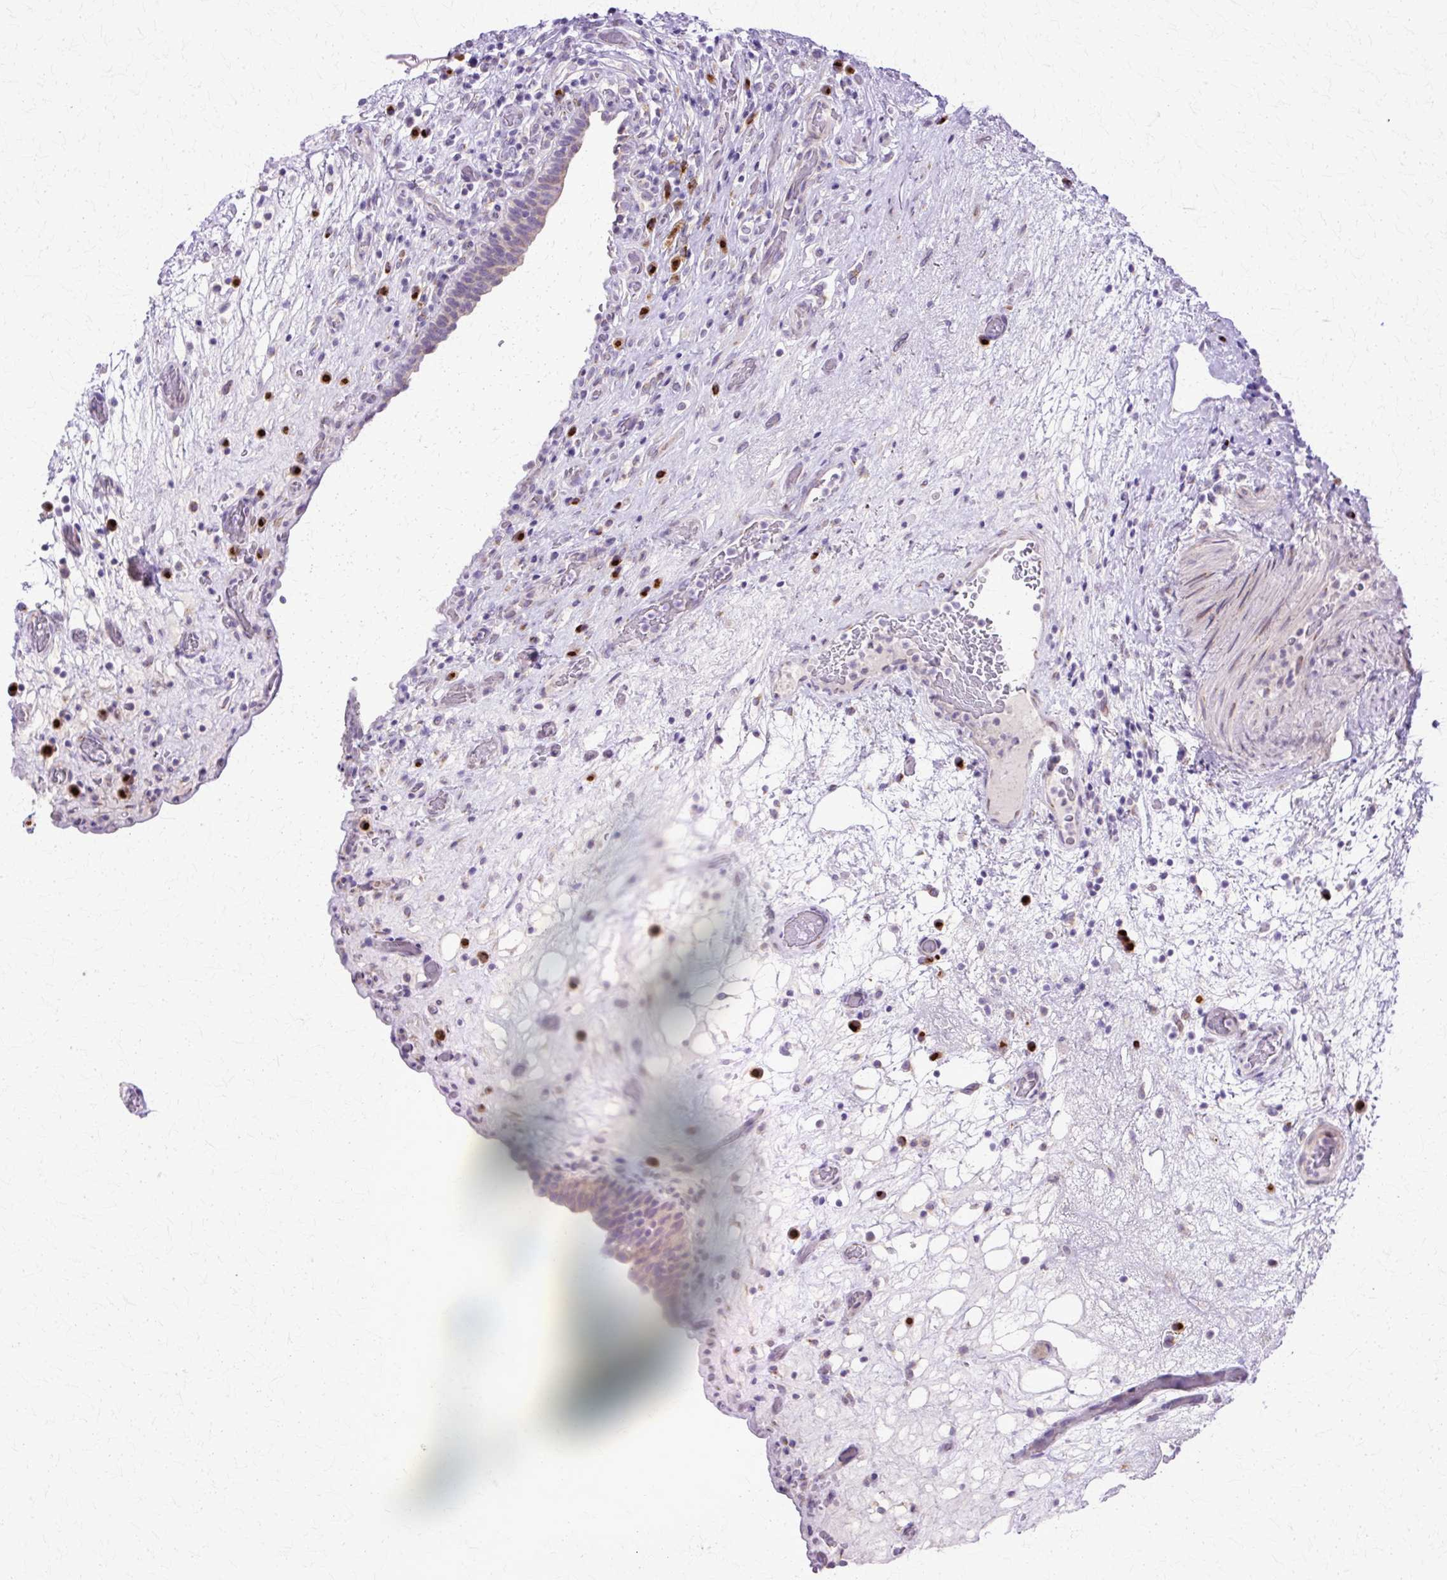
{"staining": {"intensity": "weak", "quantity": "<25%", "location": "cytoplasmic/membranous"}, "tissue": "urinary bladder", "cell_type": "Urothelial cells", "image_type": "normal", "snomed": [{"axis": "morphology", "description": "Normal tissue, NOS"}, {"axis": "topography", "description": "Urinary bladder"}], "caption": "Immunohistochemical staining of normal urinary bladder reveals no significant positivity in urothelial cells.", "gene": "TBC1D3B", "patient": {"sex": "male", "age": 71}}